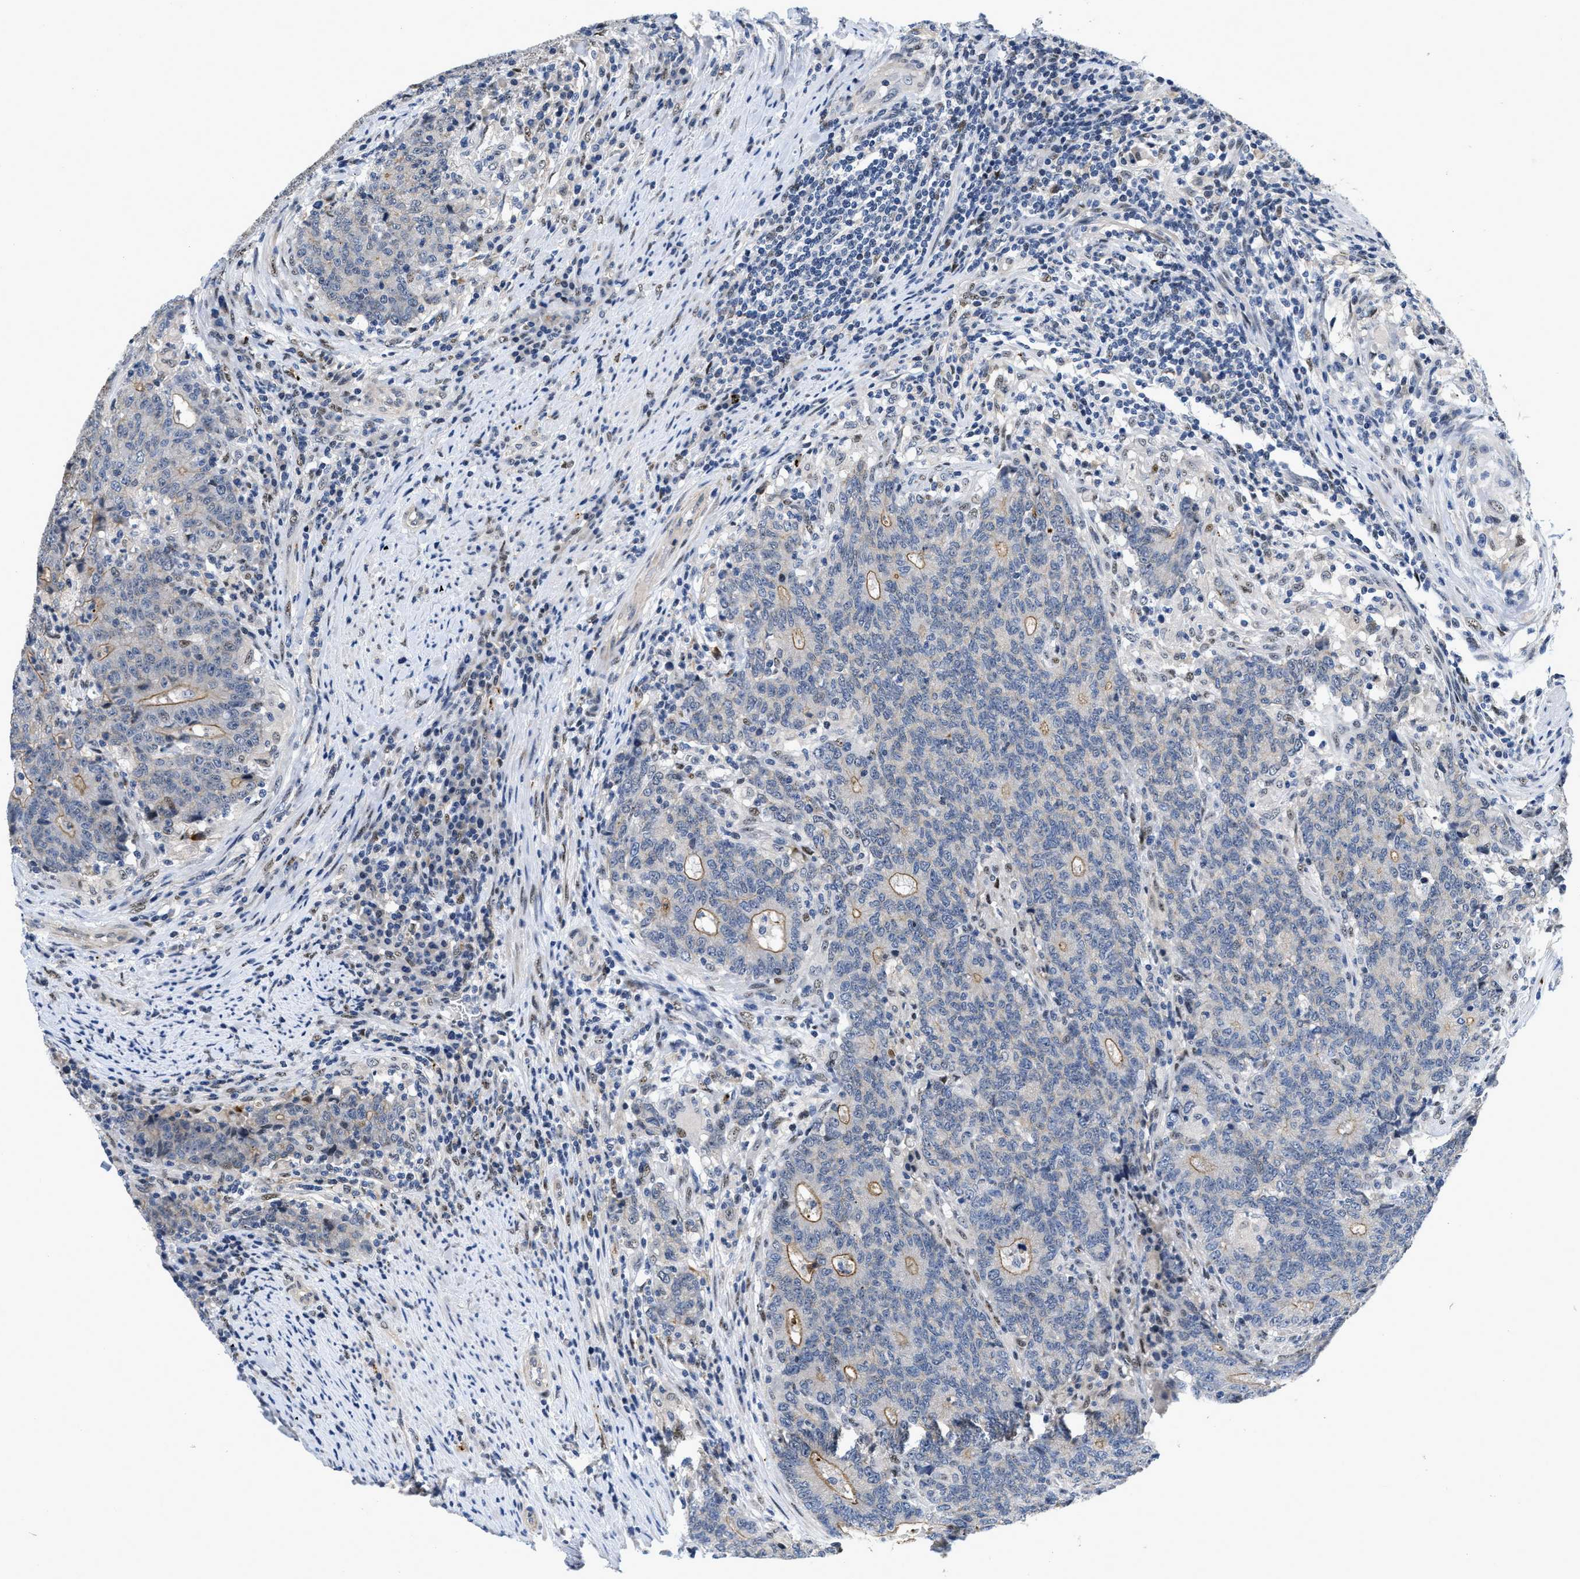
{"staining": {"intensity": "moderate", "quantity": "25%-75%", "location": "cytoplasmic/membranous"}, "tissue": "colorectal cancer", "cell_type": "Tumor cells", "image_type": "cancer", "snomed": [{"axis": "morphology", "description": "Normal tissue, NOS"}, {"axis": "morphology", "description": "Adenocarcinoma, NOS"}, {"axis": "topography", "description": "Colon"}], "caption": "Approximately 25%-75% of tumor cells in colorectal cancer (adenocarcinoma) show moderate cytoplasmic/membranous protein staining as visualized by brown immunohistochemical staining.", "gene": "VIP", "patient": {"sex": "female", "age": 75}}